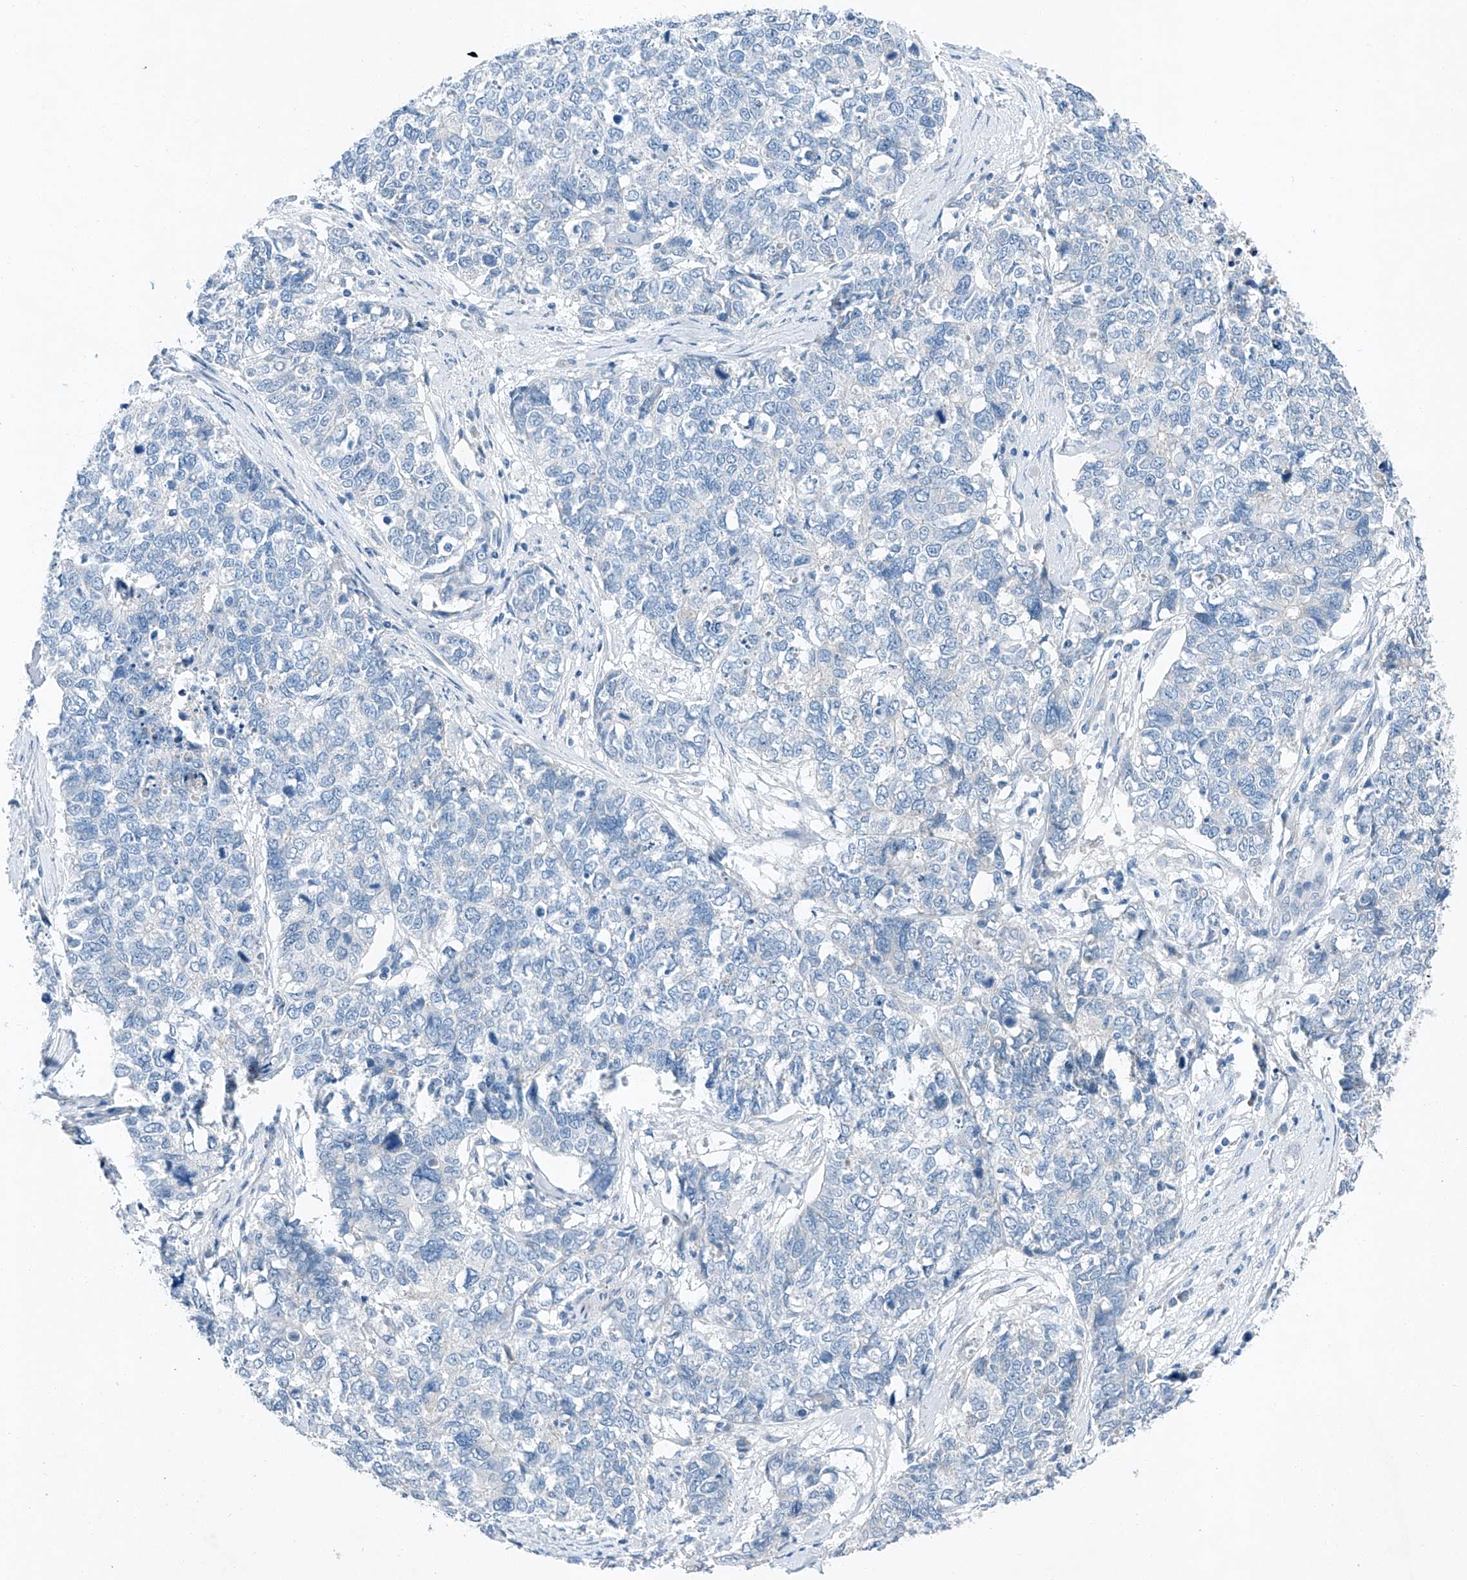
{"staining": {"intensity": "negative", "quantity": "none", "location": "none"}, "tissue": "cervical cancer", "cell_type": "Tumor cells", "image_type": "cancer", "snomed": [{"axis": "morphology", "description": "Squamous cell carcinoma, NOS"}, {"axis": "topography", "description": "Cervix"}], "caption": "Histopathology image shows no protein staining in tumor cells of cervical cancer (squamous cell carcinoma) tissue.", "gene": "MDGA1", "patient": {"sex": "female", "age": 63}}